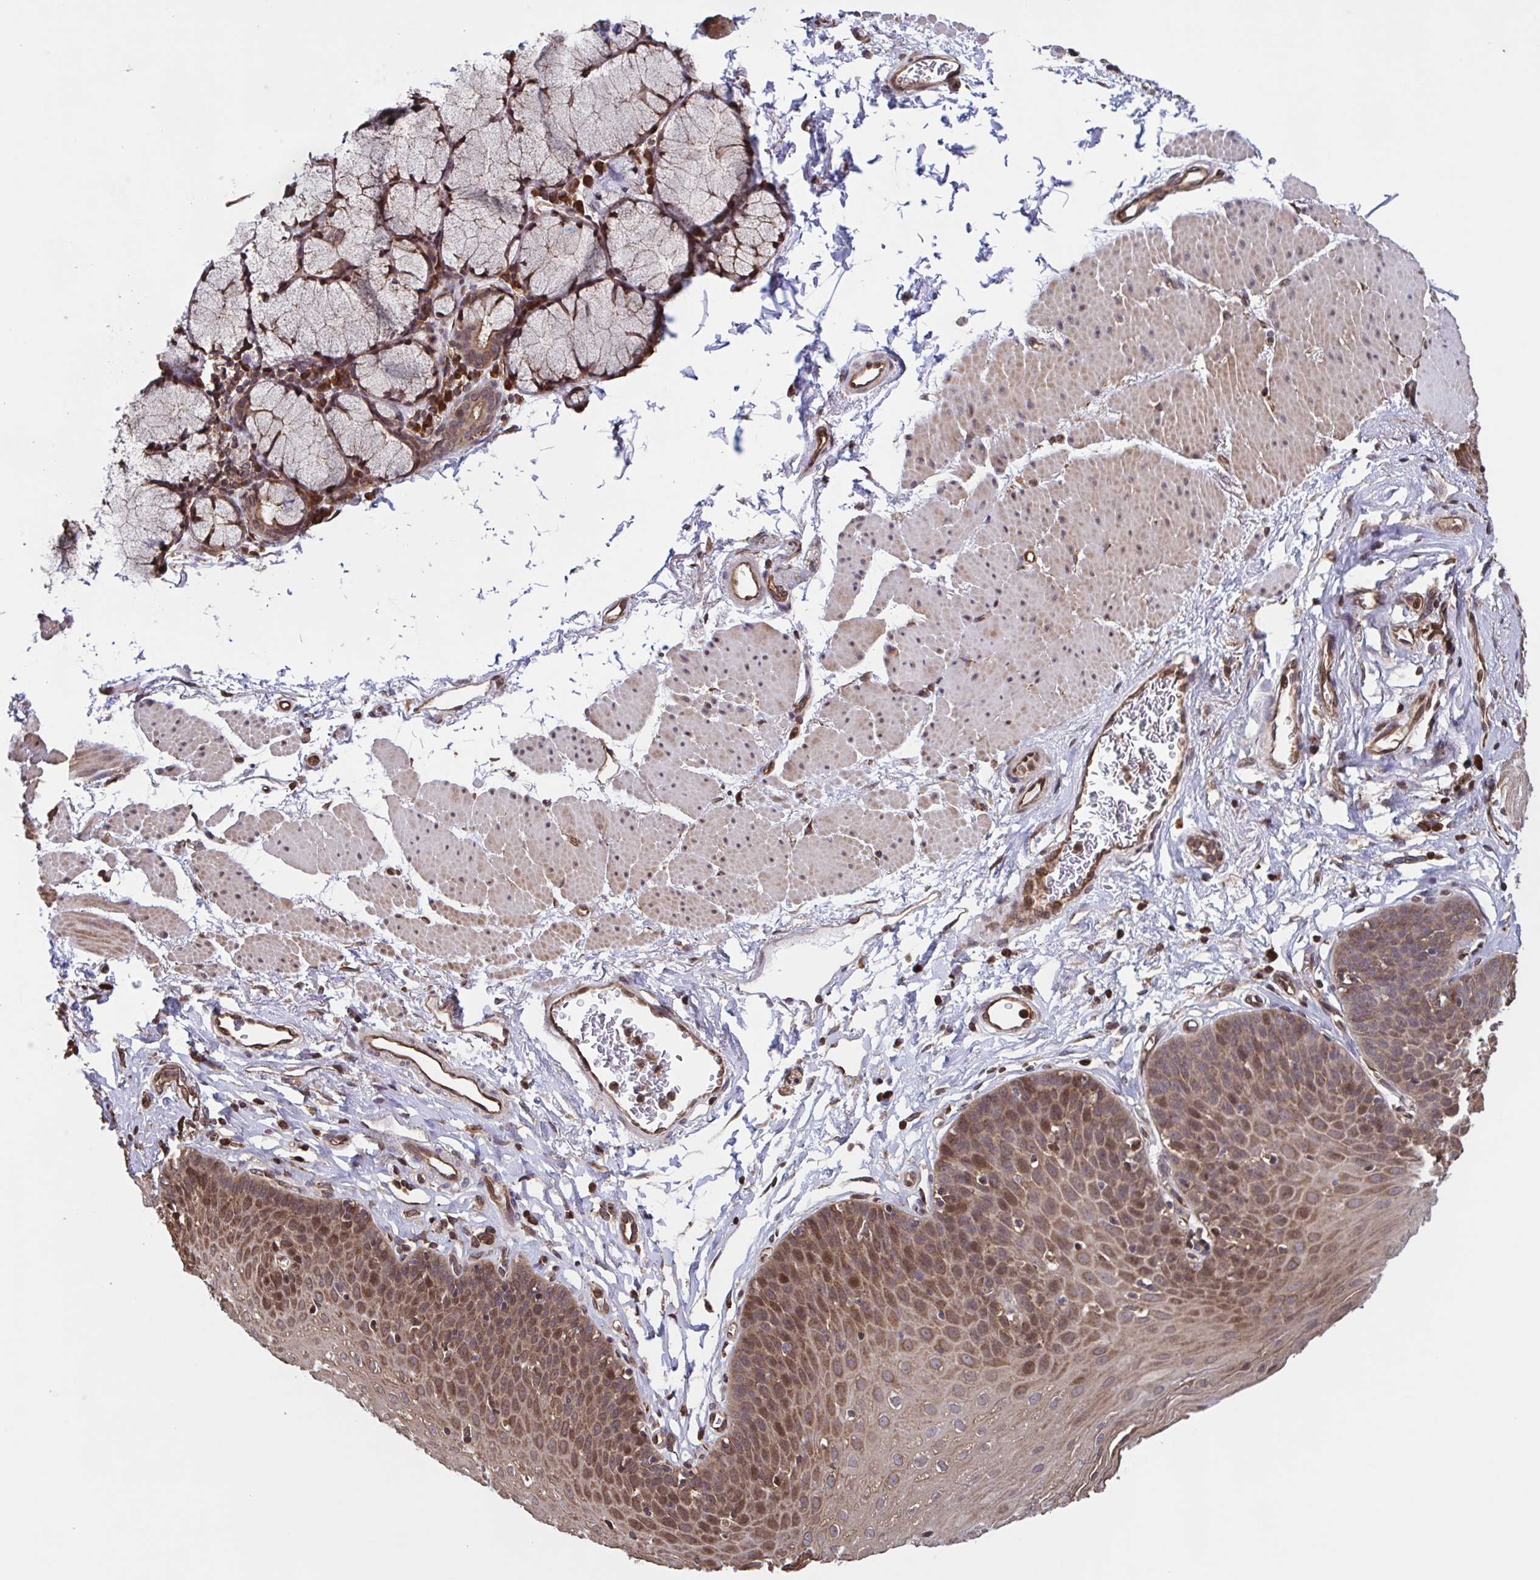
{"staining": {"intensity": "moderate", "quantity": "25%-75%", "location": "cytoplasmic/membranous,nuclear"}, "tissue": "esophagus", "cell_type": "Squamous epithelial cells", "image_type": "normal", "snomed": [{"axis": "morphology", "description": "Normal tissue, NOS"}, {"axis": "topography", "description": "Esophagus"}], "caption": "This histopathology image reveals IHC staining of unremarkable esophagus, with medium moderate cytoplasmic/membranous,nuclear positivity in approximately 25%-75% of squamous epithelial cells.", "gene": "SEC63", "patient": {"sex": "female", "age": 81}}